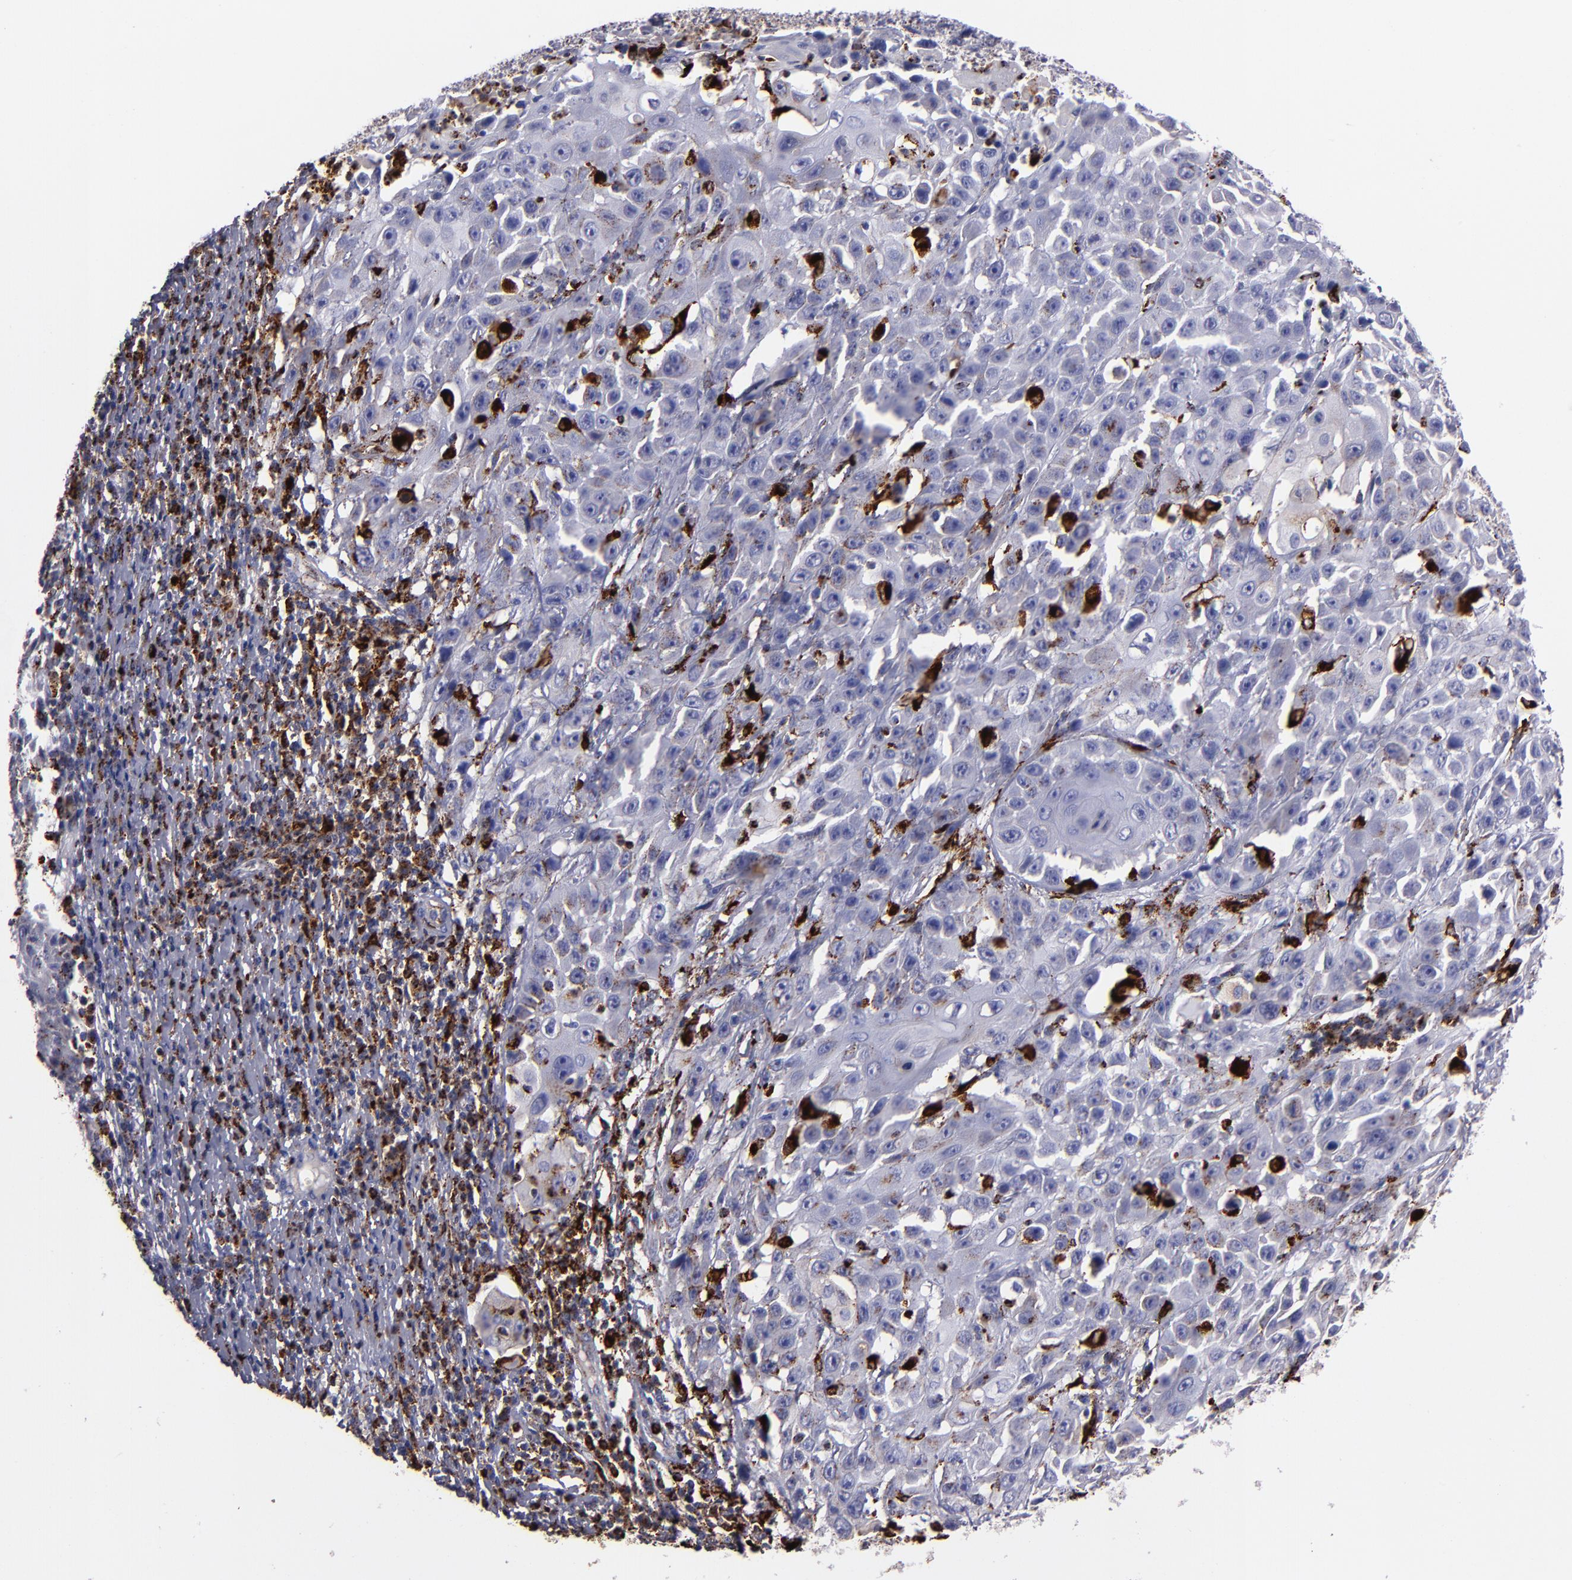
{"staining": {"intensity": "weak", "quantity": "<25%", "location": "cytoplasmic/membranous"}, "tissue": "cervical cancer", "cell_type": "Tumor cells", "image_type": "cancer", "snomed": [{"axis": "morphology", "description": "Squamous cell carcinoma, NOS"}, {"axis": "topography", "description": "Cervix"}], "caption": "Immunohistochemical staining of human squamous cell carcinoma (cervical) exhibits no significant staining in tumor cells.", "gene": "CTSS", "patient": {"sex": "female", "age": 39}}